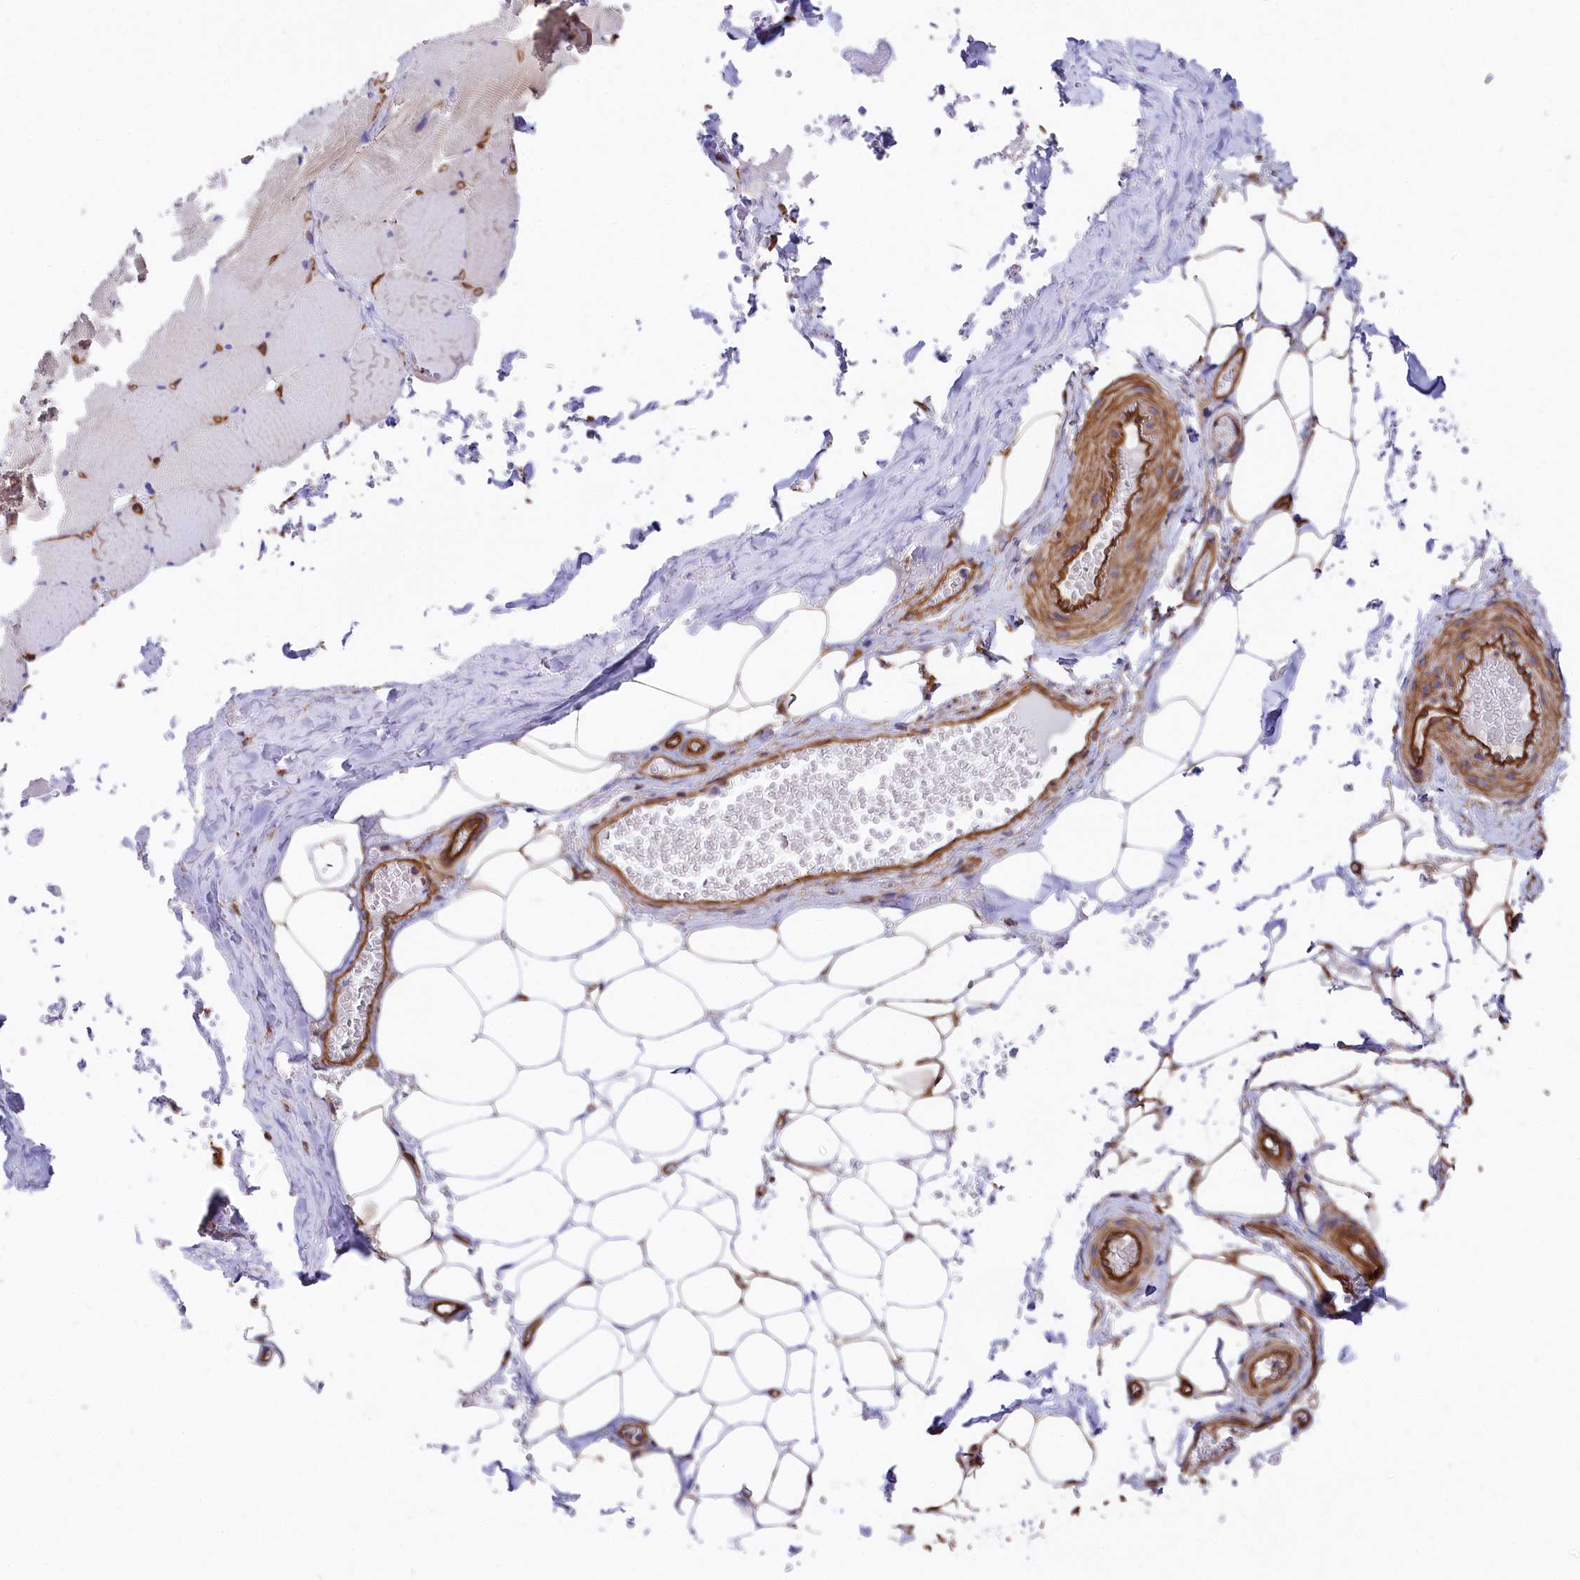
{"staining": {"intensity": "moderate", "quantity": ">75%", "location": "cytoplasmic/membranous"}, "tissue": "adipose tissue", "cell_type": "Adipocytes", "image_type": "normal", "snomed": [{"axis": "morphology", "description": "Normal tissue, NOS"}, {"axis": "topography", "description": "Skeletal muscle"}, {"axis": "topography", "description": "Peripheral nerve tissue"}], "caption": "A high-resolution histopathology image shows immunohistochemistry staining of unremarkable adipose tissue, which shows moderate cytoplasmic/membranous positivity in approximately >75% of adipocytes.", "gene": "TNKS1BP1", "patient": {"sex": "female", "age": 55}}